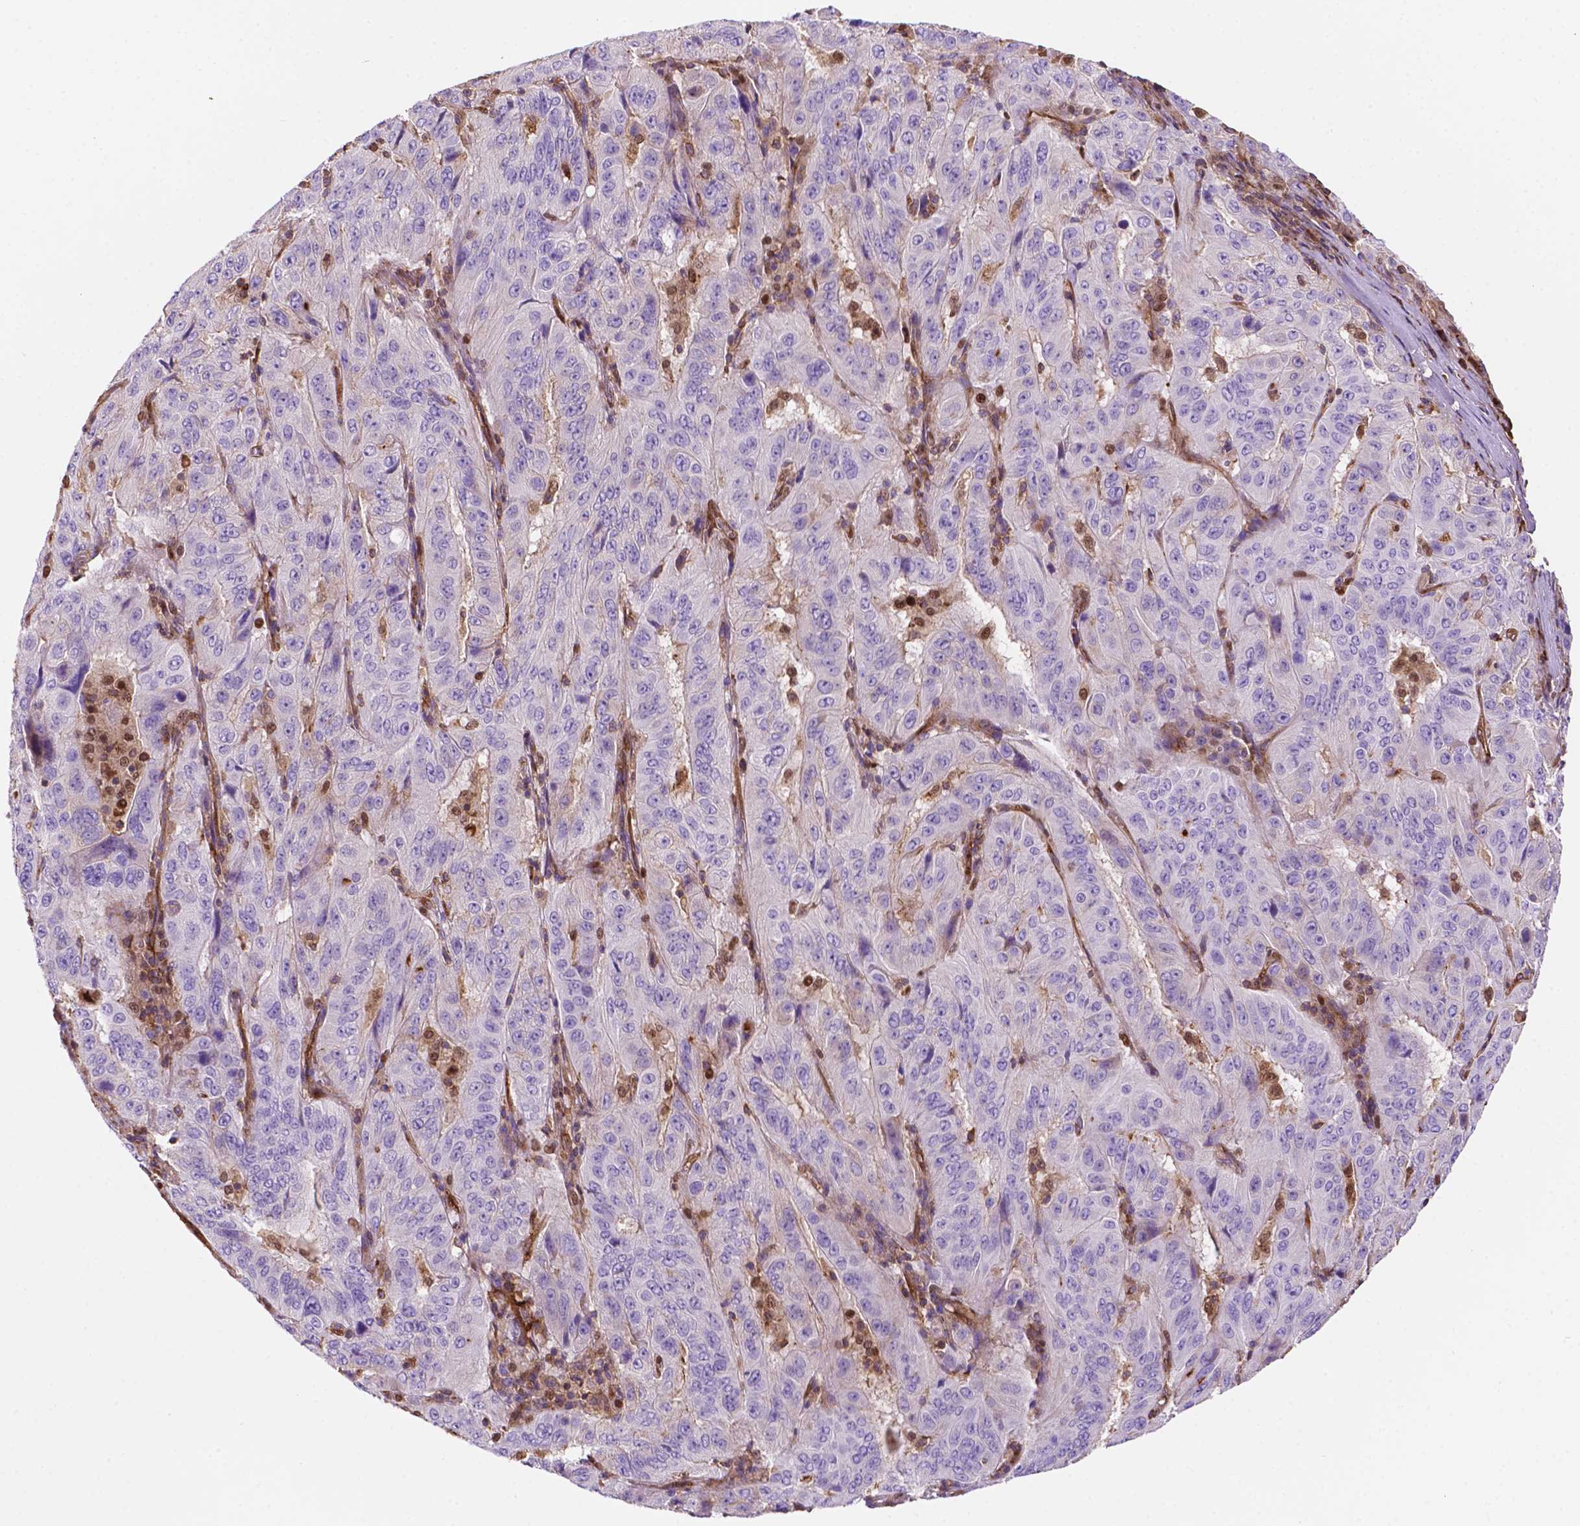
{"staining": {"intensity": "negative", "quantity": "none", "location": "none"}, "tissue": "pancreatic cancer", "cell_type": "Tumor cells", "image_type": "cancer", "snomed": [{"axis": "morphology", "description": "Adenocarcinoma, NOS"}, {"axis": "topography", "description": "Pancreas"}], "caption": "Protein analysis of pancreatic cancer (adenocarcinoma) shows no significant positivity in tumor cells.", "gene": "DCN", "patient": {"sex": "male", "age": 63}}